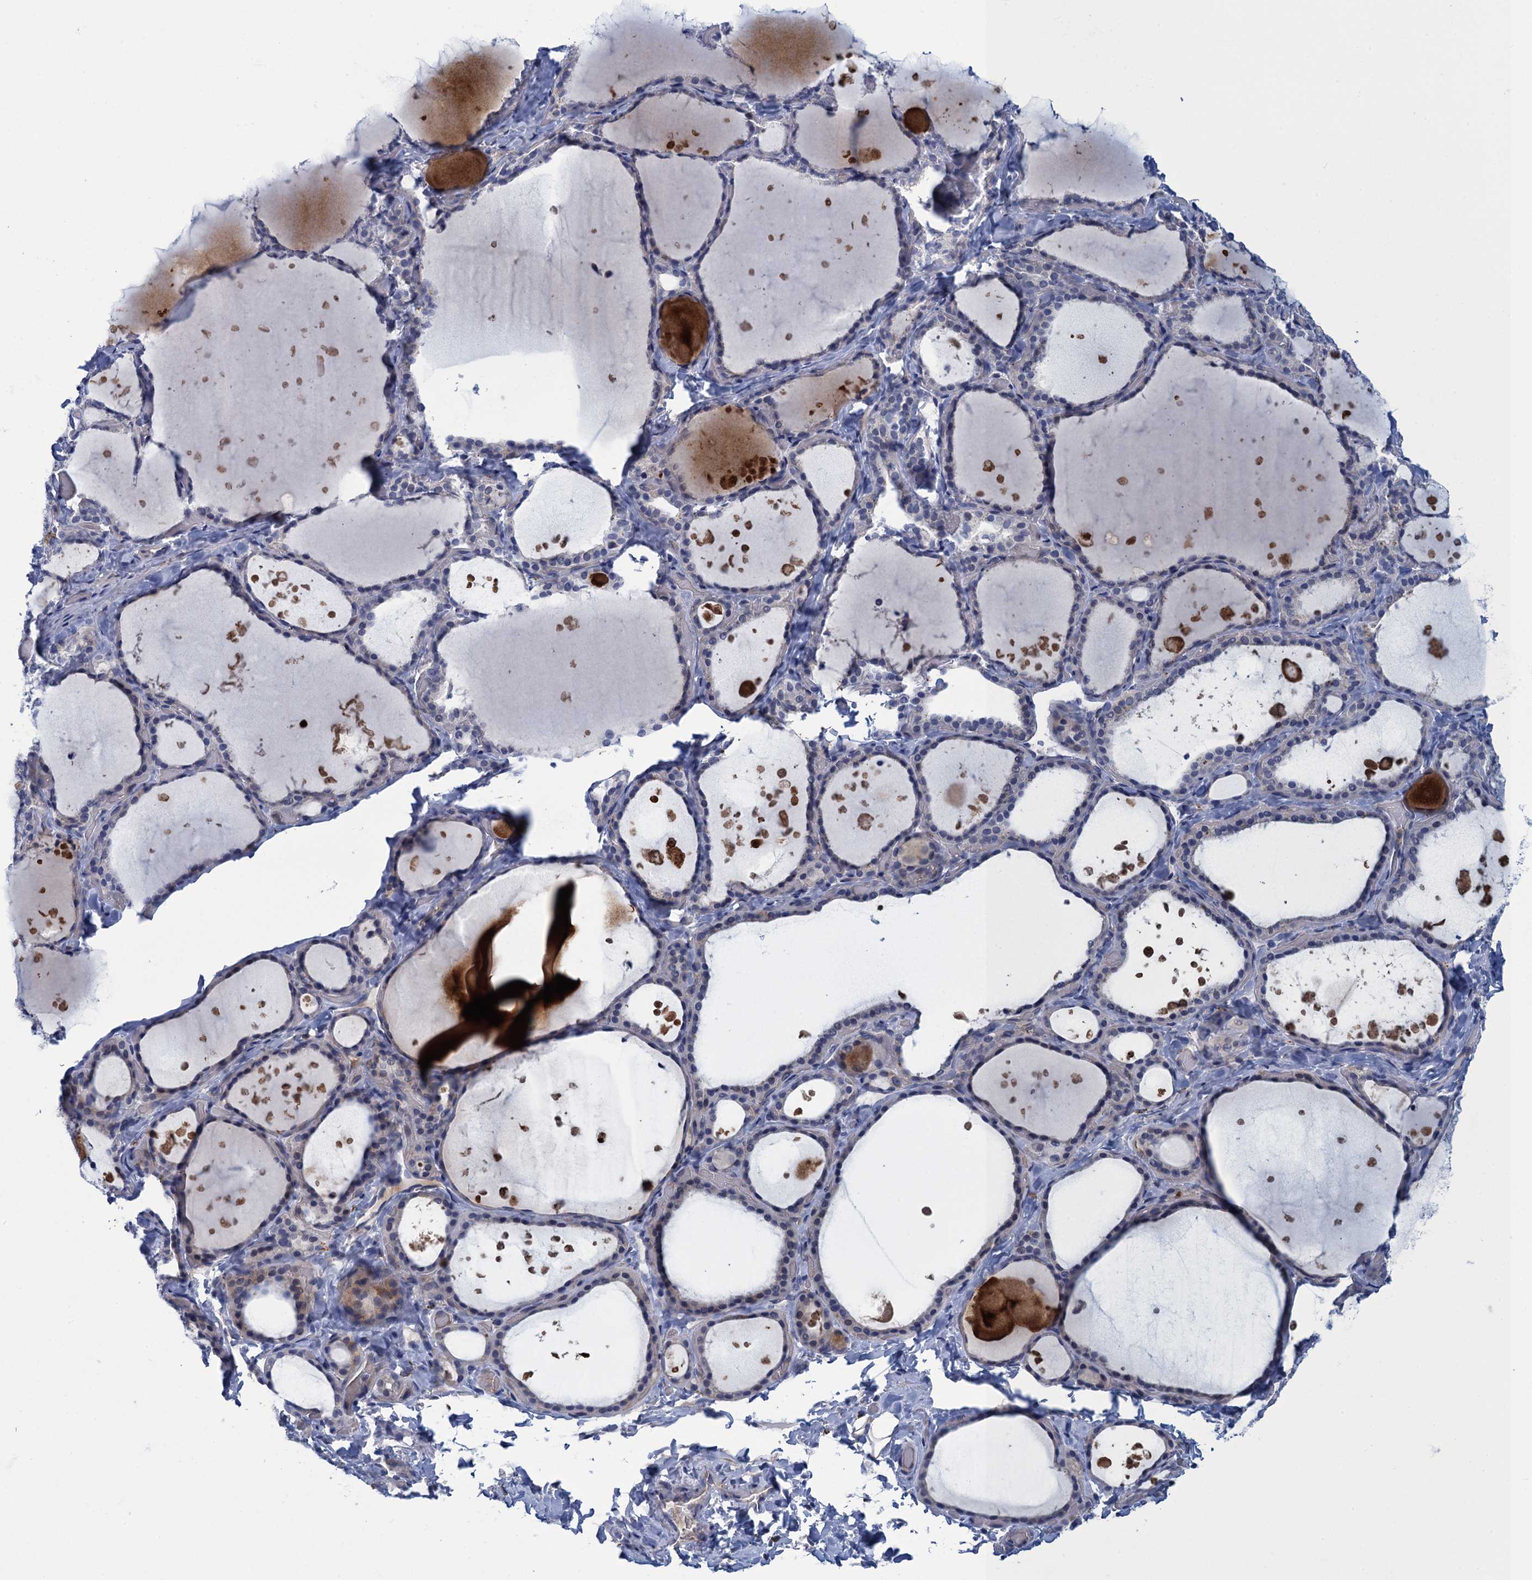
{"staining": {"intensity": "negative", "quantity": "none", "location": "none"}, "tissue": "thyroid gland", "cell_type": "Glandular cells", "image_type": "normal", "snomed": [{"axis": "morphology", "description": "Normal tissue, NOS"}, {"axis": "topography", "description": "Thyroid gland"}], "caption": "The immunohistochemistry (IHC) photomicrograph has no significant expression in glandular cells of thyroid gland. The staining is performed using DAB (3,3'-diaminobenzidine) brown chromogen with nuclei counter-stained in using hematoxylin.", "gene": "SCEL", "patient": {"sex": "female", "age": 44}}